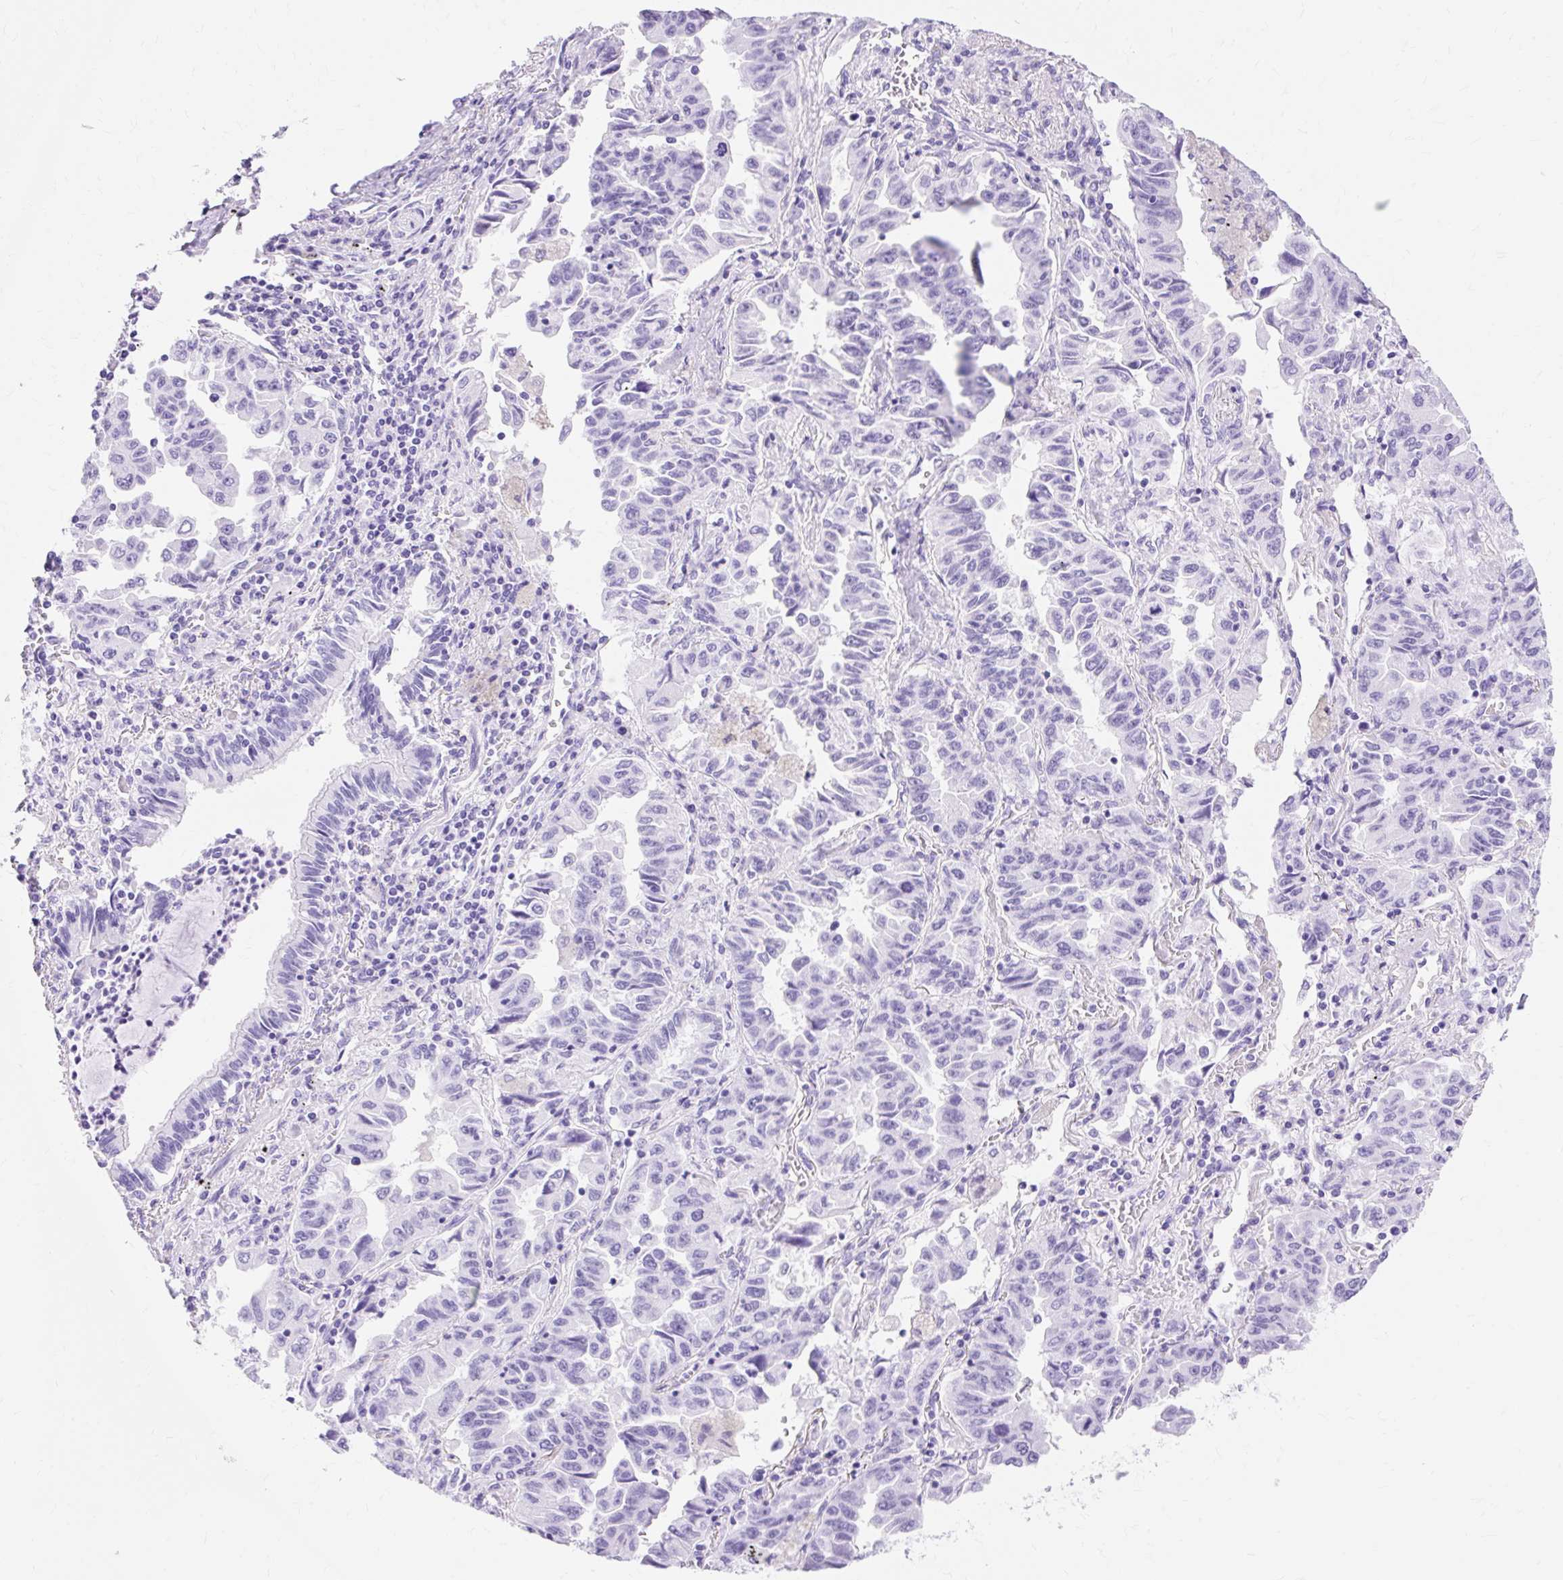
{"staining": {"intensity": "negative", "quantity": "none", "location": "none"}, "tissue": "lung cancer", "cell_type": "Tumor cells", "image_type": "cancer", "snomed": [{"axis": "morphology", "description": "Adenocarcinoma, NOS"}, {"axis": "topography", "description": "Lung"}], "caption": "The micrograph displays no staining of tumor cells in lung adenocarcinoma.", "gene": "MBP", "patient": {"sex": "female", "age": 51}}